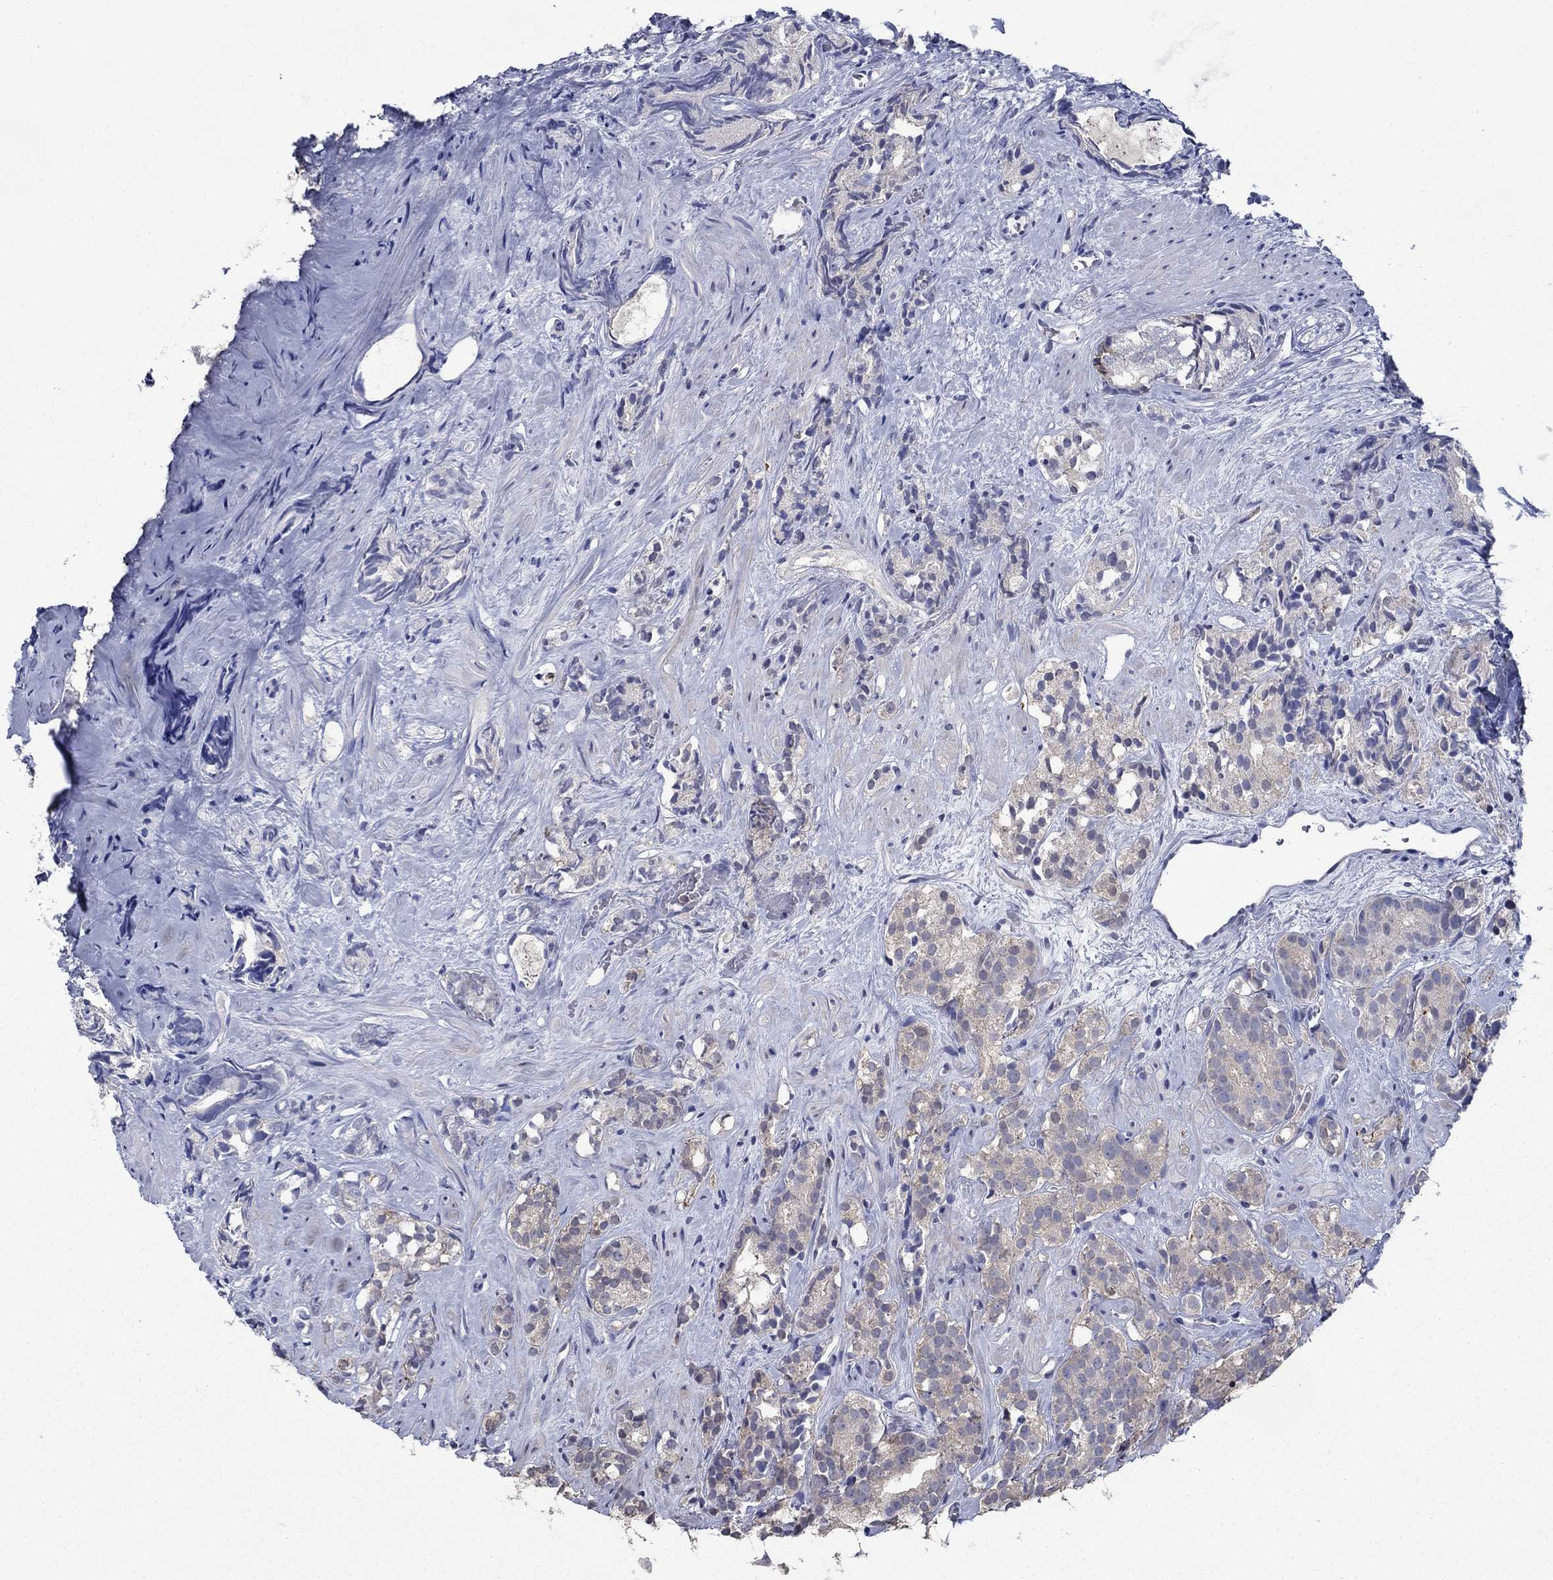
{"staining": {"intensity": "negative", "quantity": "none", "location": "none"}, "tissue": "prostate cancer", "cell_type": "Tumor cells", "image_type": "cancer", "snomed": [{"axis": "morphology", "description": "Adenocarcinoma, High grade"}, {"axis": "topography", "description": "Prostate"}], "caption": "An IHC micrograph of high-grade adenocarcinoma (prostate) is shown. There is no staining in tumor cells of high-grade adenocarcinoma (prostate).", "gene": "DVL1", "patient": {"sex": "male", "age": 90}}